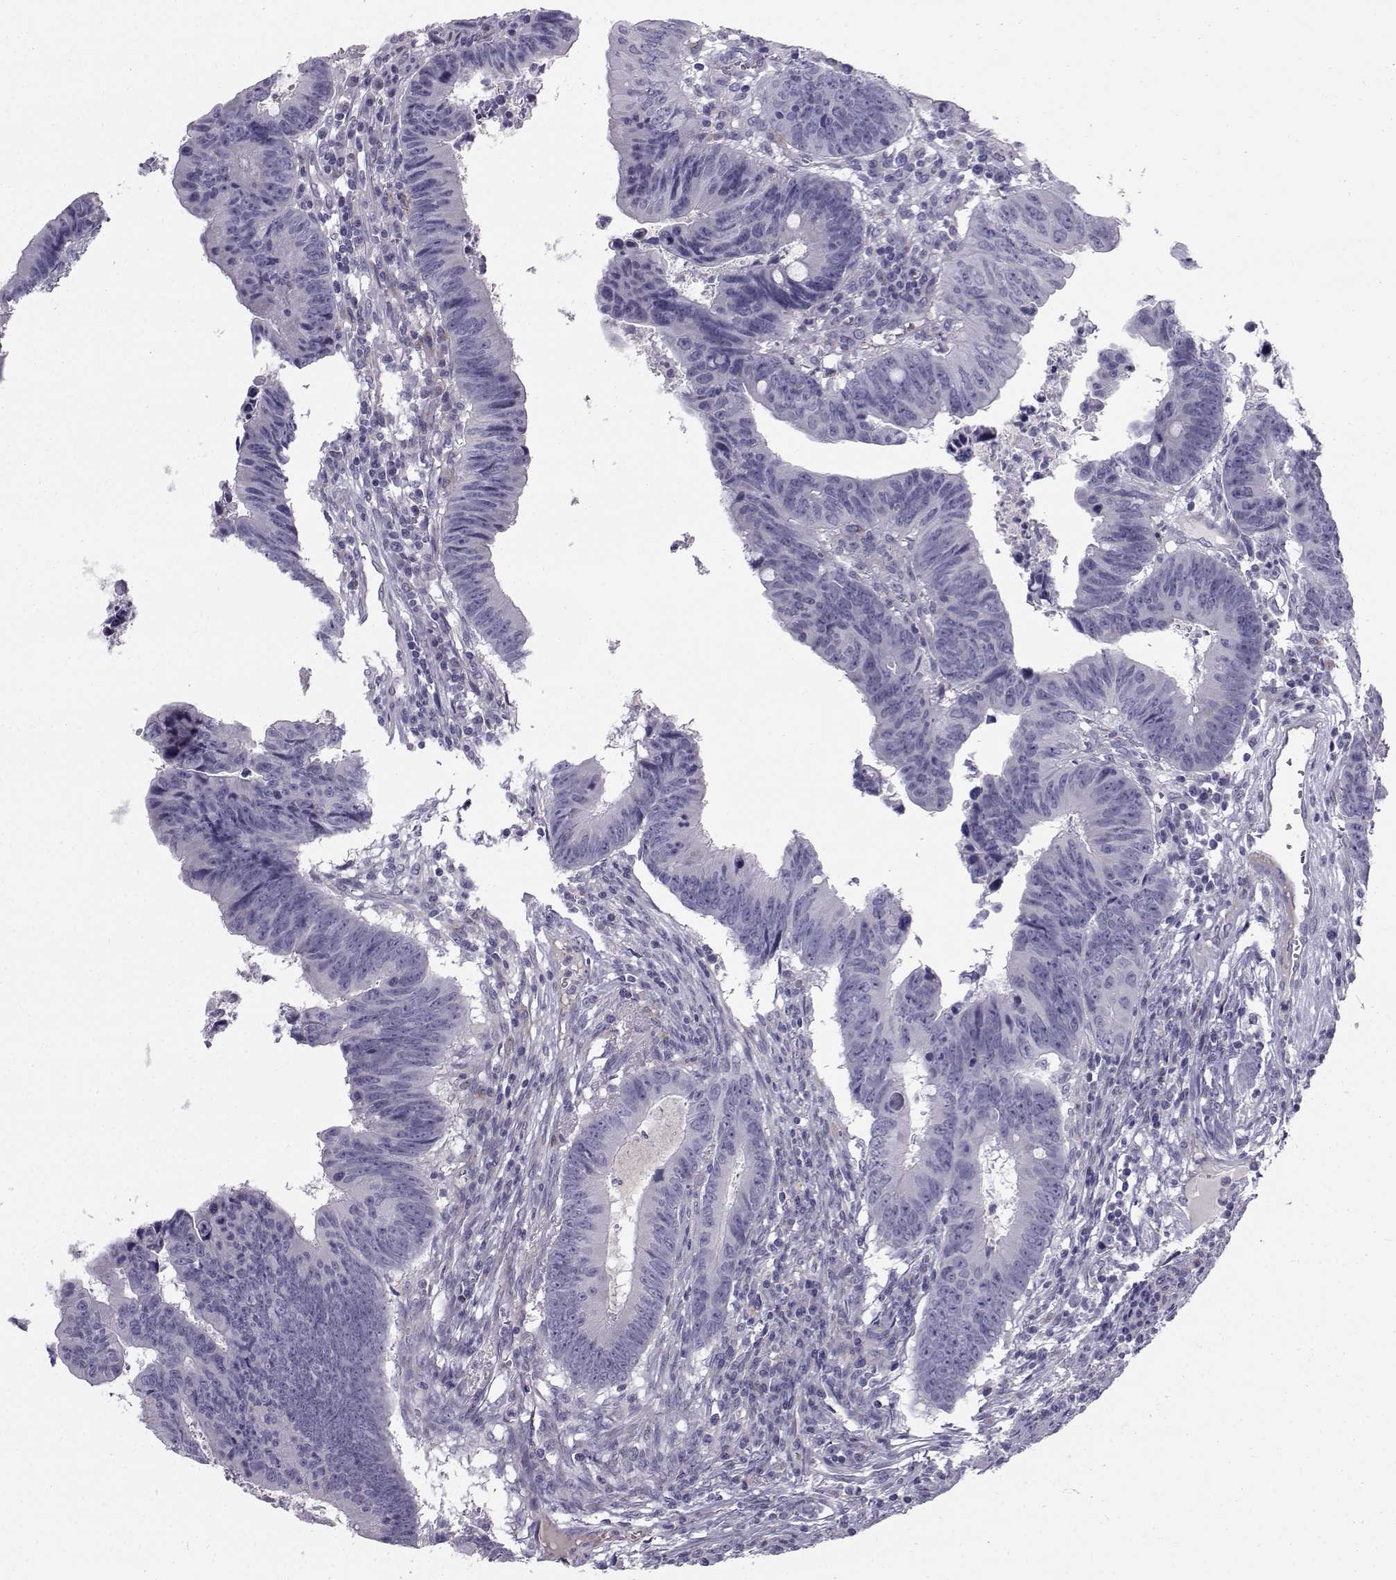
{"staining": {"intensity": "negative", "quantity": "none", "location": "none"}, "tissue": "colorectal cancer", "cell_type": "Tumor cells", "image_type": "cancer", "snomed": [{"axis": "morphology", "description": "Adenocarcinoma, NOS"}, {"axis": "topography", "description": "Colon"}], "caption": "DAB immunohistochemical staining of colorectal cancer exhibits no significant staining in tumor cells. Nuclei are stained in blue.", "gene": "CALCR", "patient": {"sex": "female", "age": 87}}